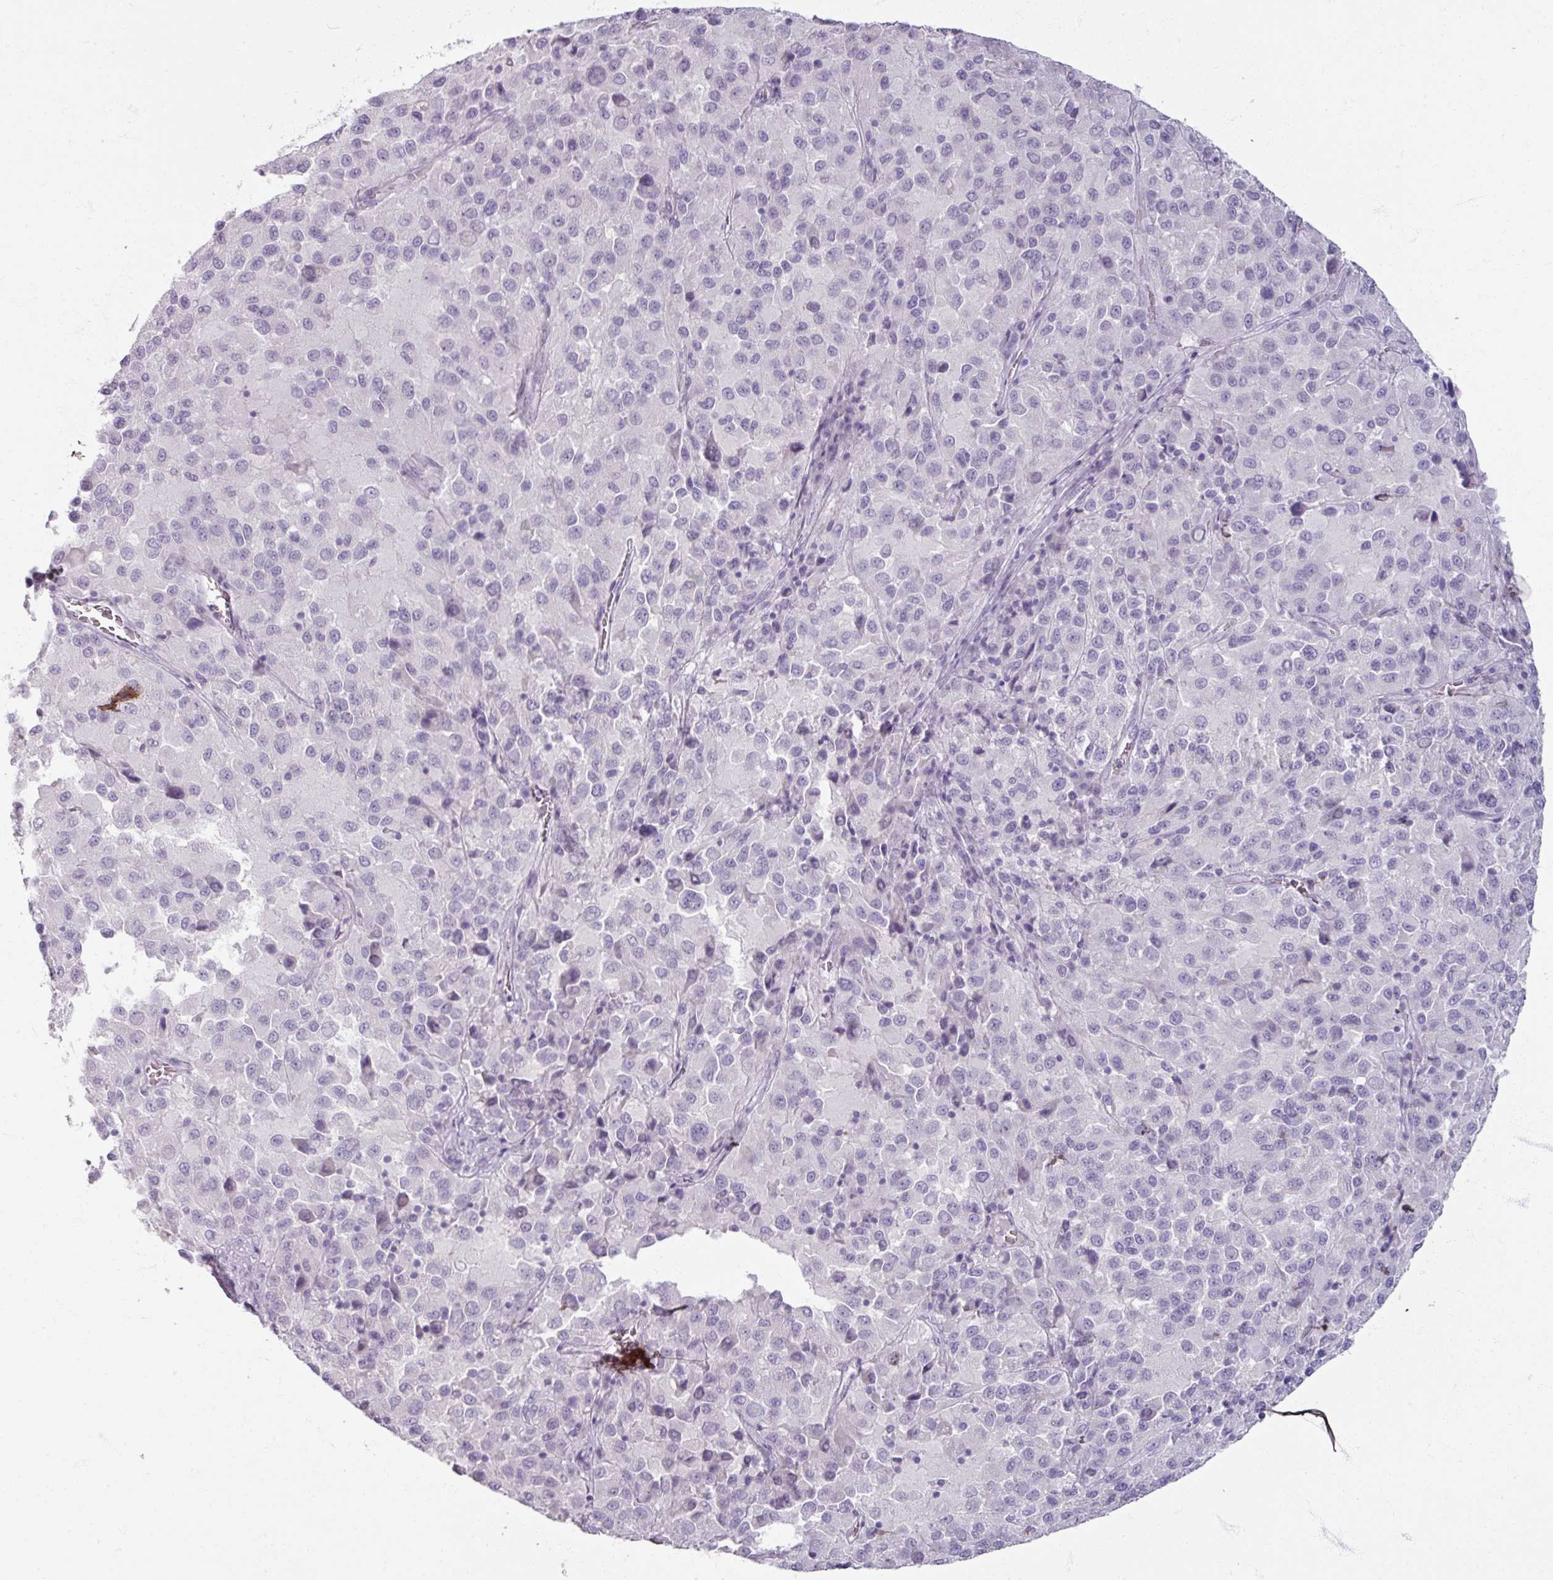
{"staining": {"intensity": "negative", "quantity": "none", "location": "none"}, "tissue": "melanoma", "cell_type": "Tumor cells", "image_type": "cancer", "snomed": [{"axis": "morphology", "description": "Malignant melanoma, Metastatic site"}, {"axis": "topography", "description": "Lung"}], "caption": "DAB (3,3'-diaminobenzidine) immunohistochemical staining of melanoma reveals no significant staining in tumor cells.", "gene": "TG", "patient": {"sex": "male", "age": 64}}